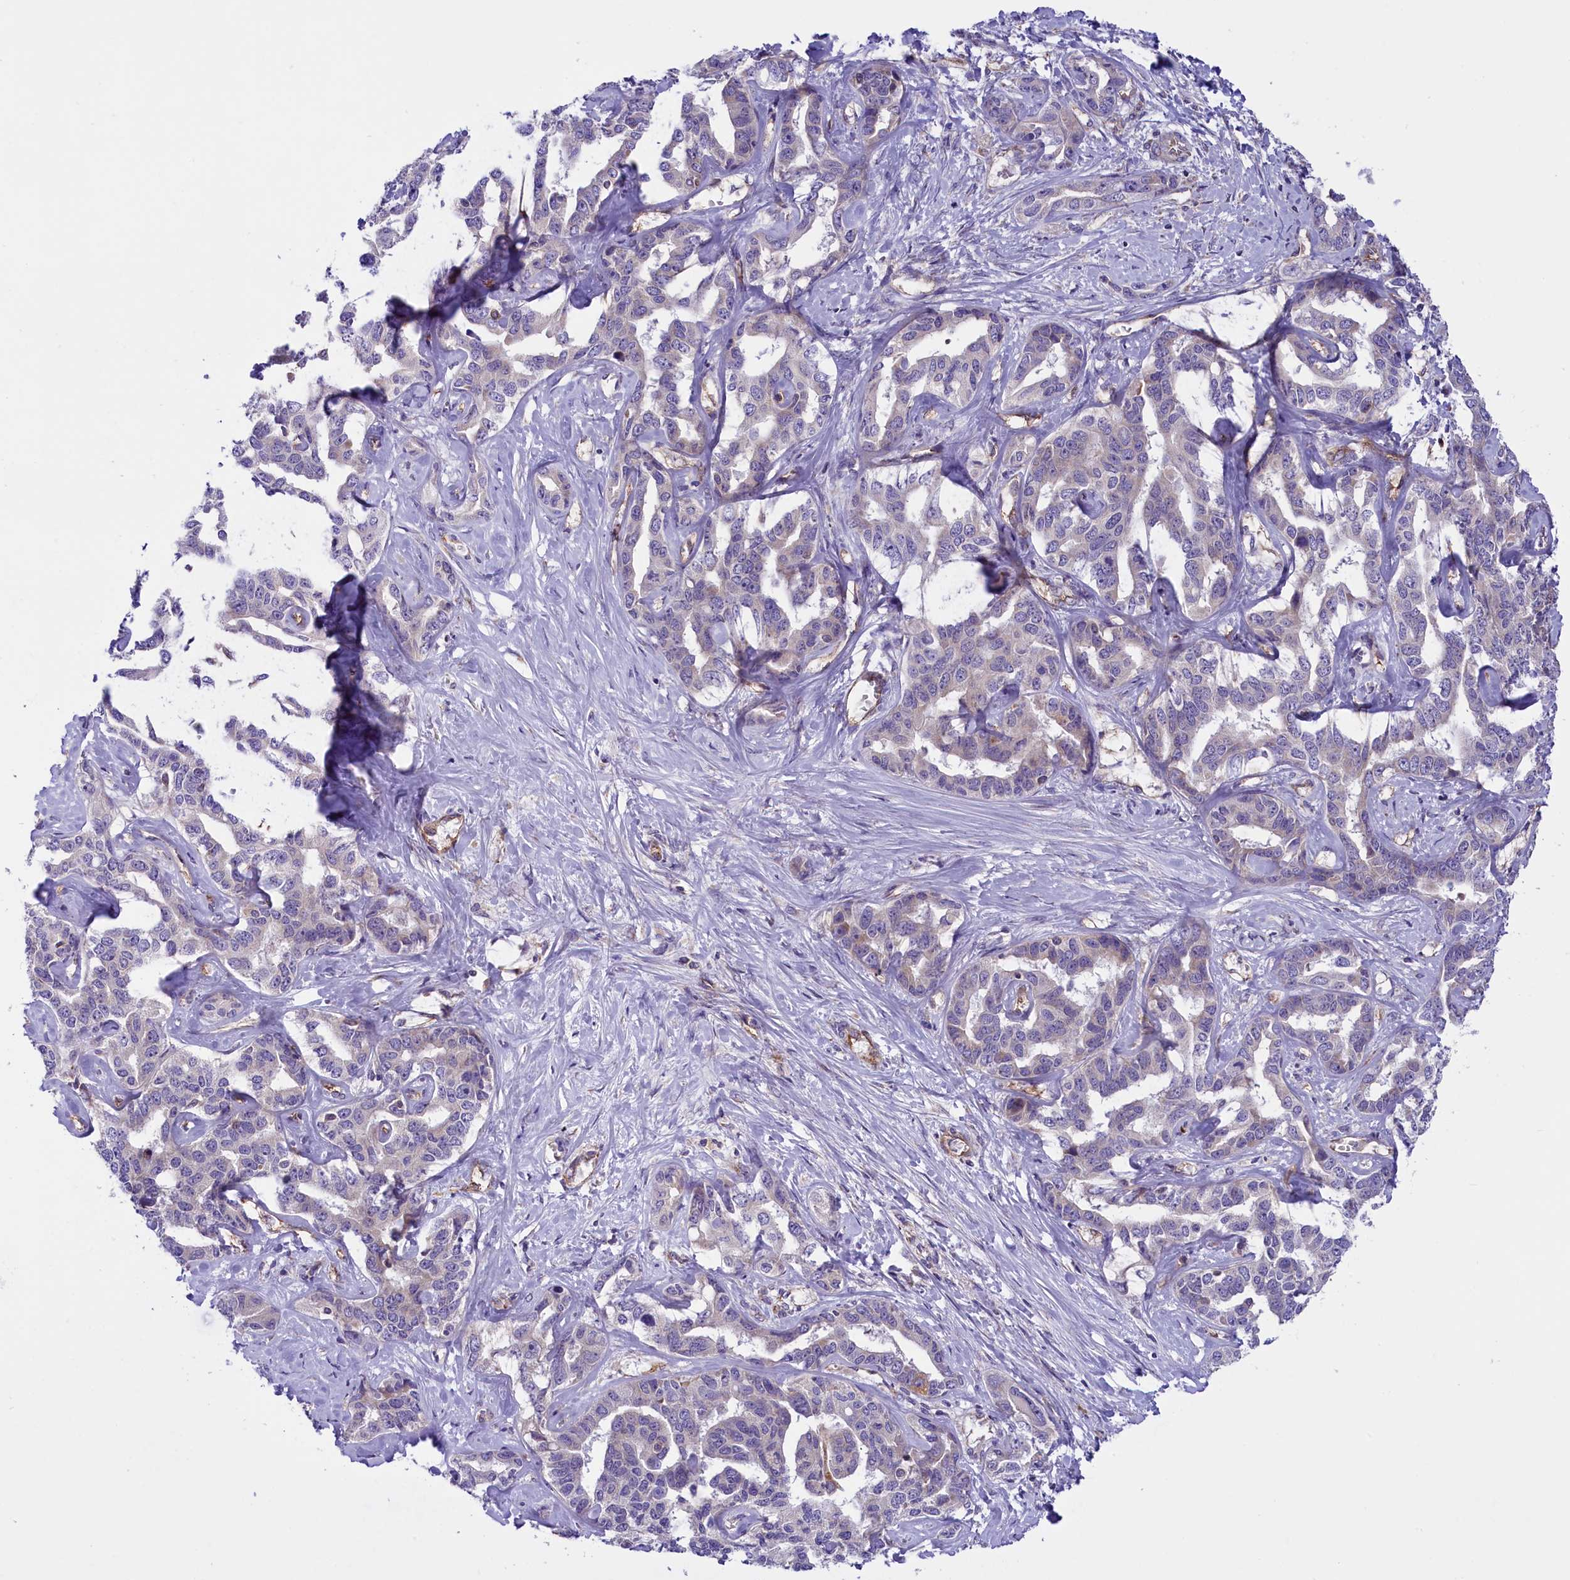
{"staining": {"intensity": "negative", "quantity": "none", "location": "none"}, "tissue": "liver cancer", "cell_type": "Tumor cells", "image_type": "cancer", "snomed": [{"axis": "morphology", "description": "Cholangiocarcinoma"}, {"axis": "topography", "description": "Liver"}], "caption": "DAB immunohistochemical staining of liver cancer (cholangiocarcinoma) exhibits no significant positivity in tumor cells.", "gene": "DNAJB9", "patient": {"sex": "male", "age": 59}}